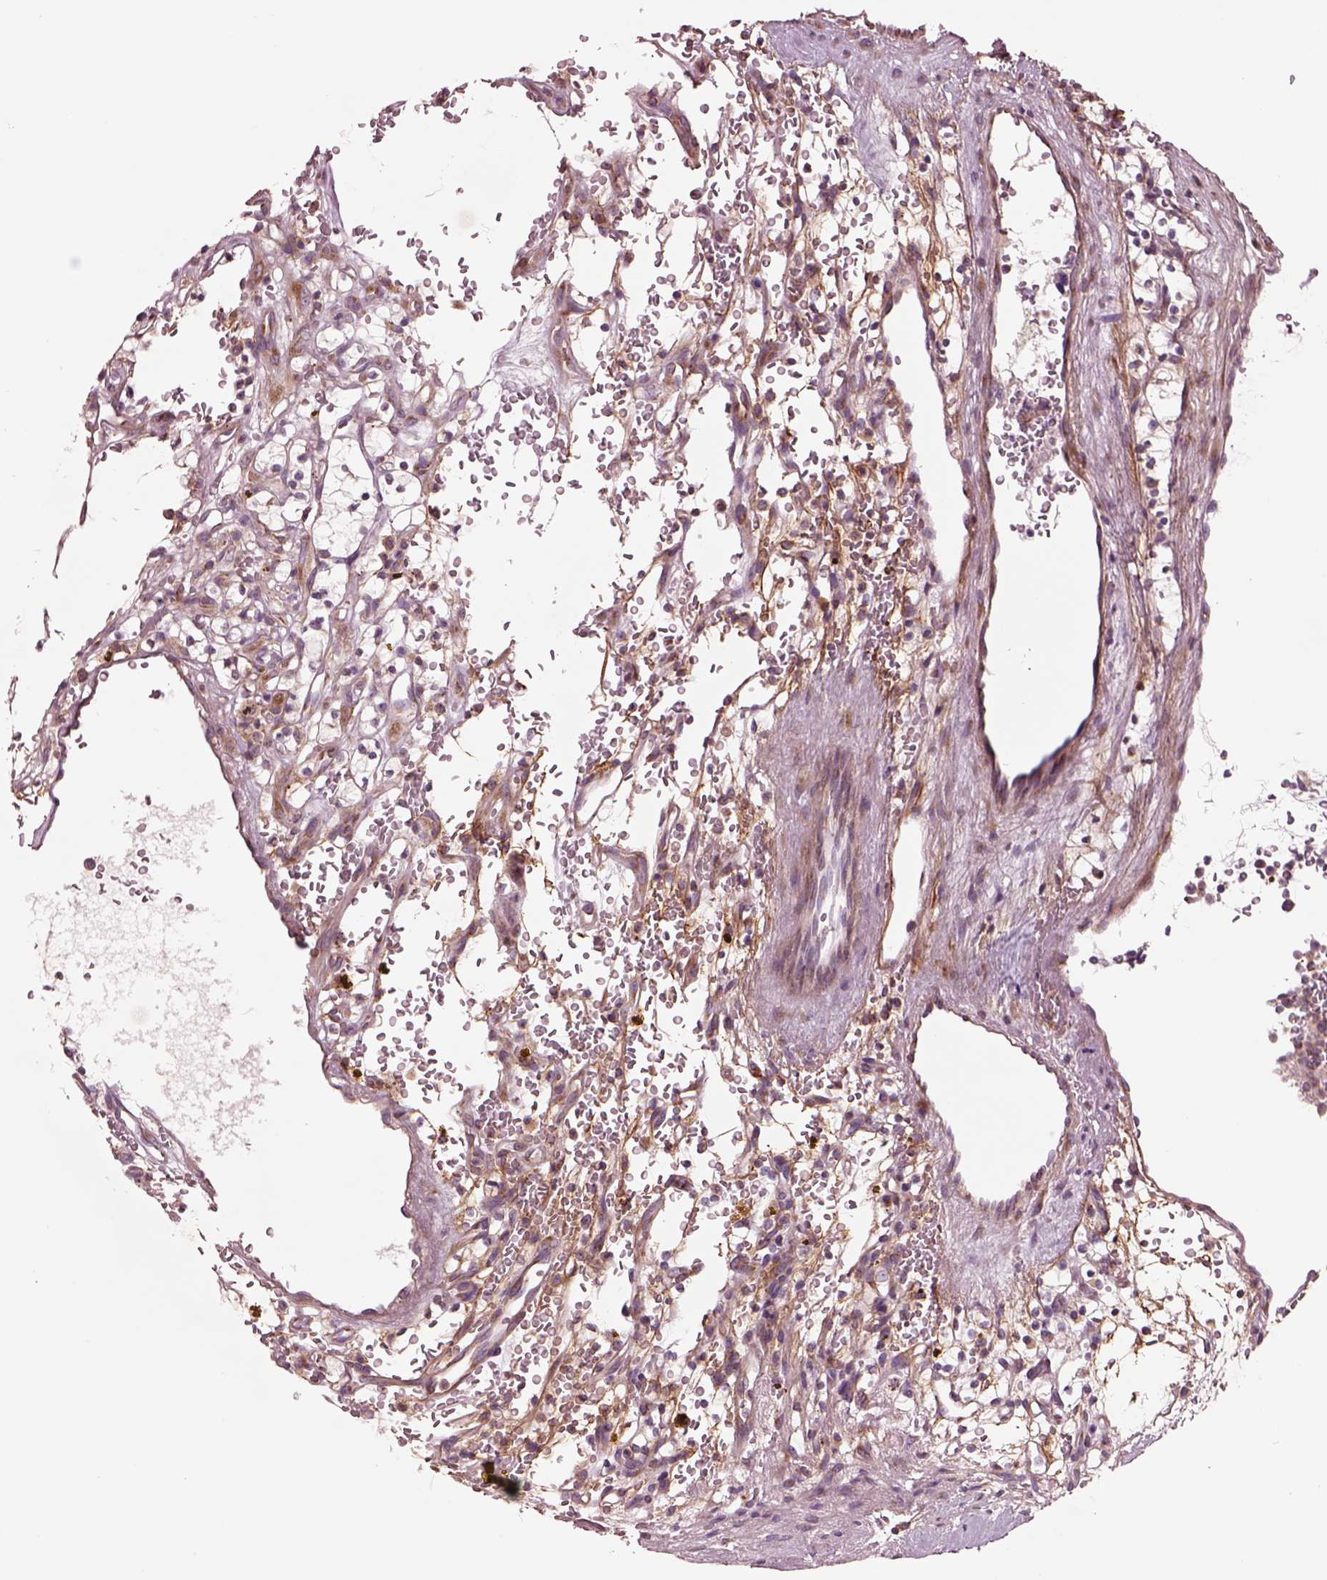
{"staining": {"intensity": "negative", "quantity": "none", "location": "none"}, "tissue": "renal cancer", "cell_type": "Tumor cells", "image_type": "cancer", "snomed": [{"axis": "morphology", "description": "Adenocarcinoma, NOS"}, {"axis": "topography", "description": "Kidney"}], "caption": "Tumor cells are negative for brown protein staining in renal adenocarcinoma. Brightfield microscopy of IHC stained with DAB (3,3'-diaminobenzidine) (brown) and hematoxylin (blue), captured at high magnification.", "gene": "SEC23A", "patient": {"sex": "female", "age": 64}}